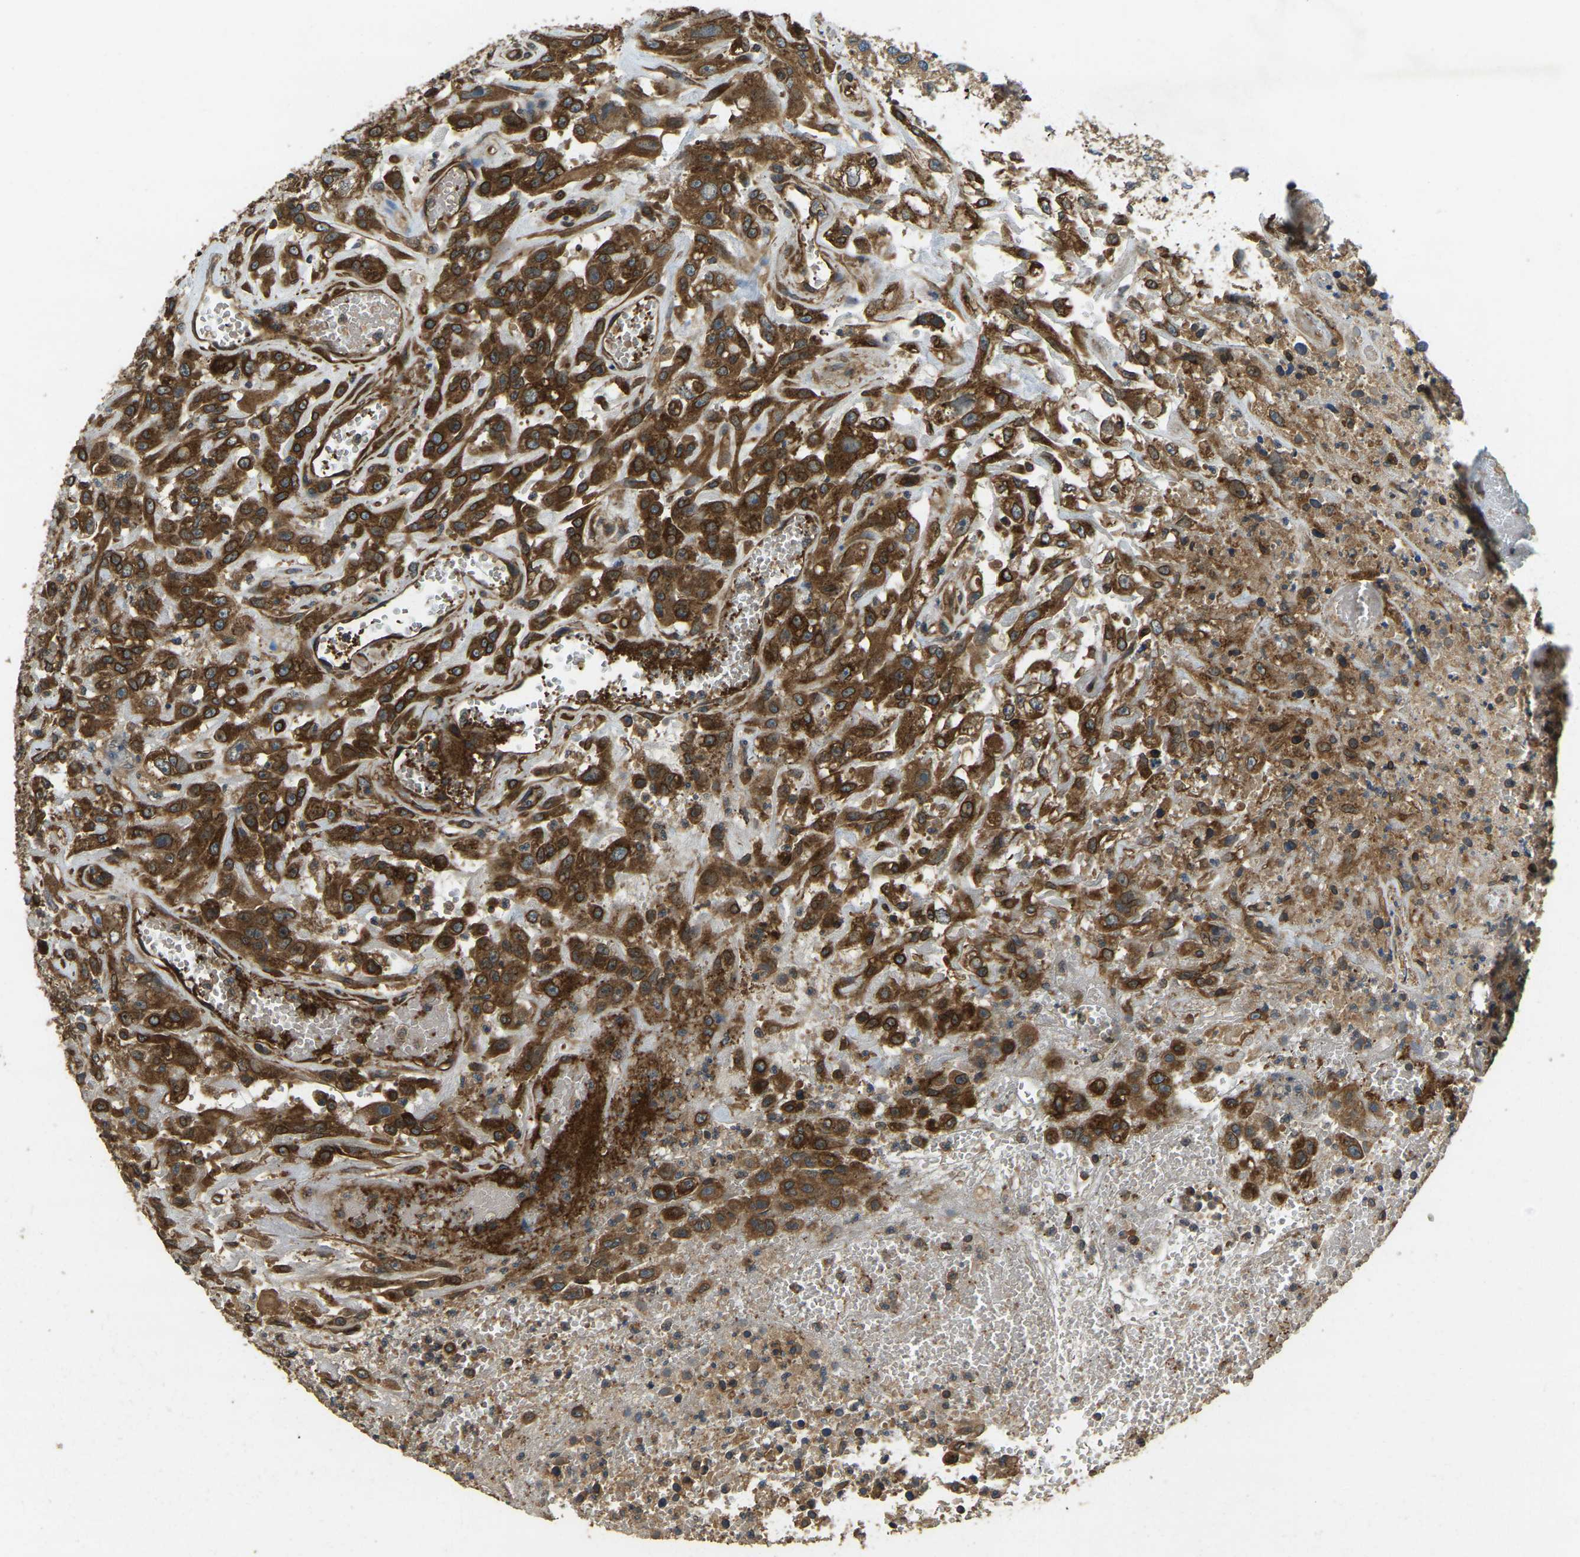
{"staining": {"intensity": "strong", "quantity": ">75%", "location": "cytoplasmic/membranous"}, "tissue": "urothelial cancer", "cell_type": "Tumor cells", "image_type": "cancer", "snomed": [{"axis": "morphology", "description": "Urothelial carcinoma, High grade"}, {"axis": "topography", "description": "Urinary bladder"}], "caption": "DAB (3,3'-diaminobenzidine) immunohistochemical staining of urothelial carcinoma (high-grade) displays strong cytoplasmic/membranous protein expression in approximately >75% of tumor cells. (DAB IHC with brightfield microscopy, high magnification).", "gene": "ERGIC1", "patient": {"sex": "male", "age": 46}}